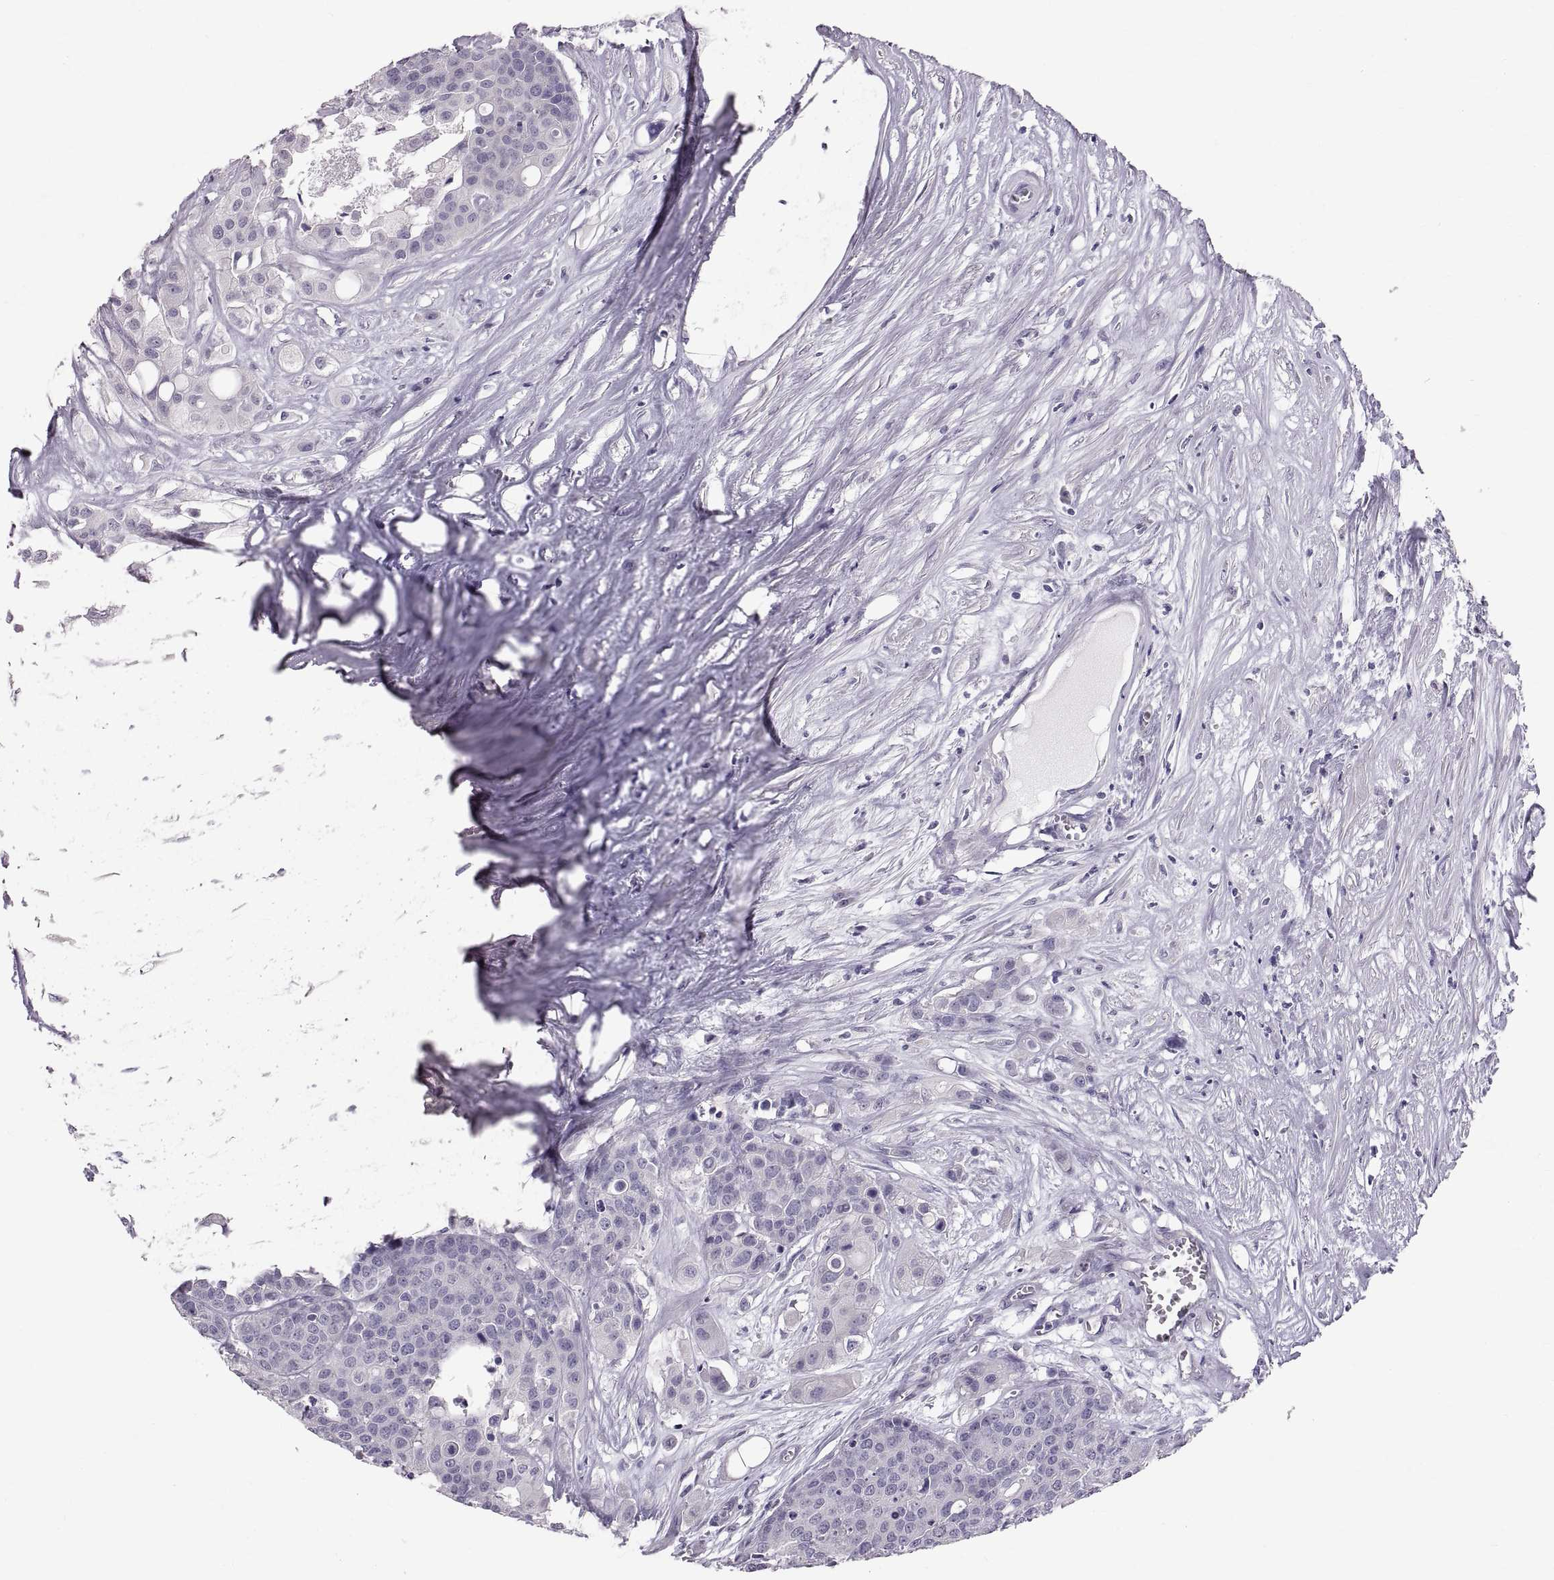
{"staining": {"intensity": "negative", "quantity": "none", "location": "none"}, "tissue": "carcinoid", "cell_type": "Tumor cells", "image_type": "cancer", "snomed": [{"axis": "morphology", "description": "Carcinoid, malignant, NOS"}, {"axis": "topography", "description": "Colon"}], "caption": "Carcinoid was stained to show a protein in brown. There is no significant staining in tumor cells.", "gene": "WBP2NL", "patient": {"sex": "male", "age": 81}}